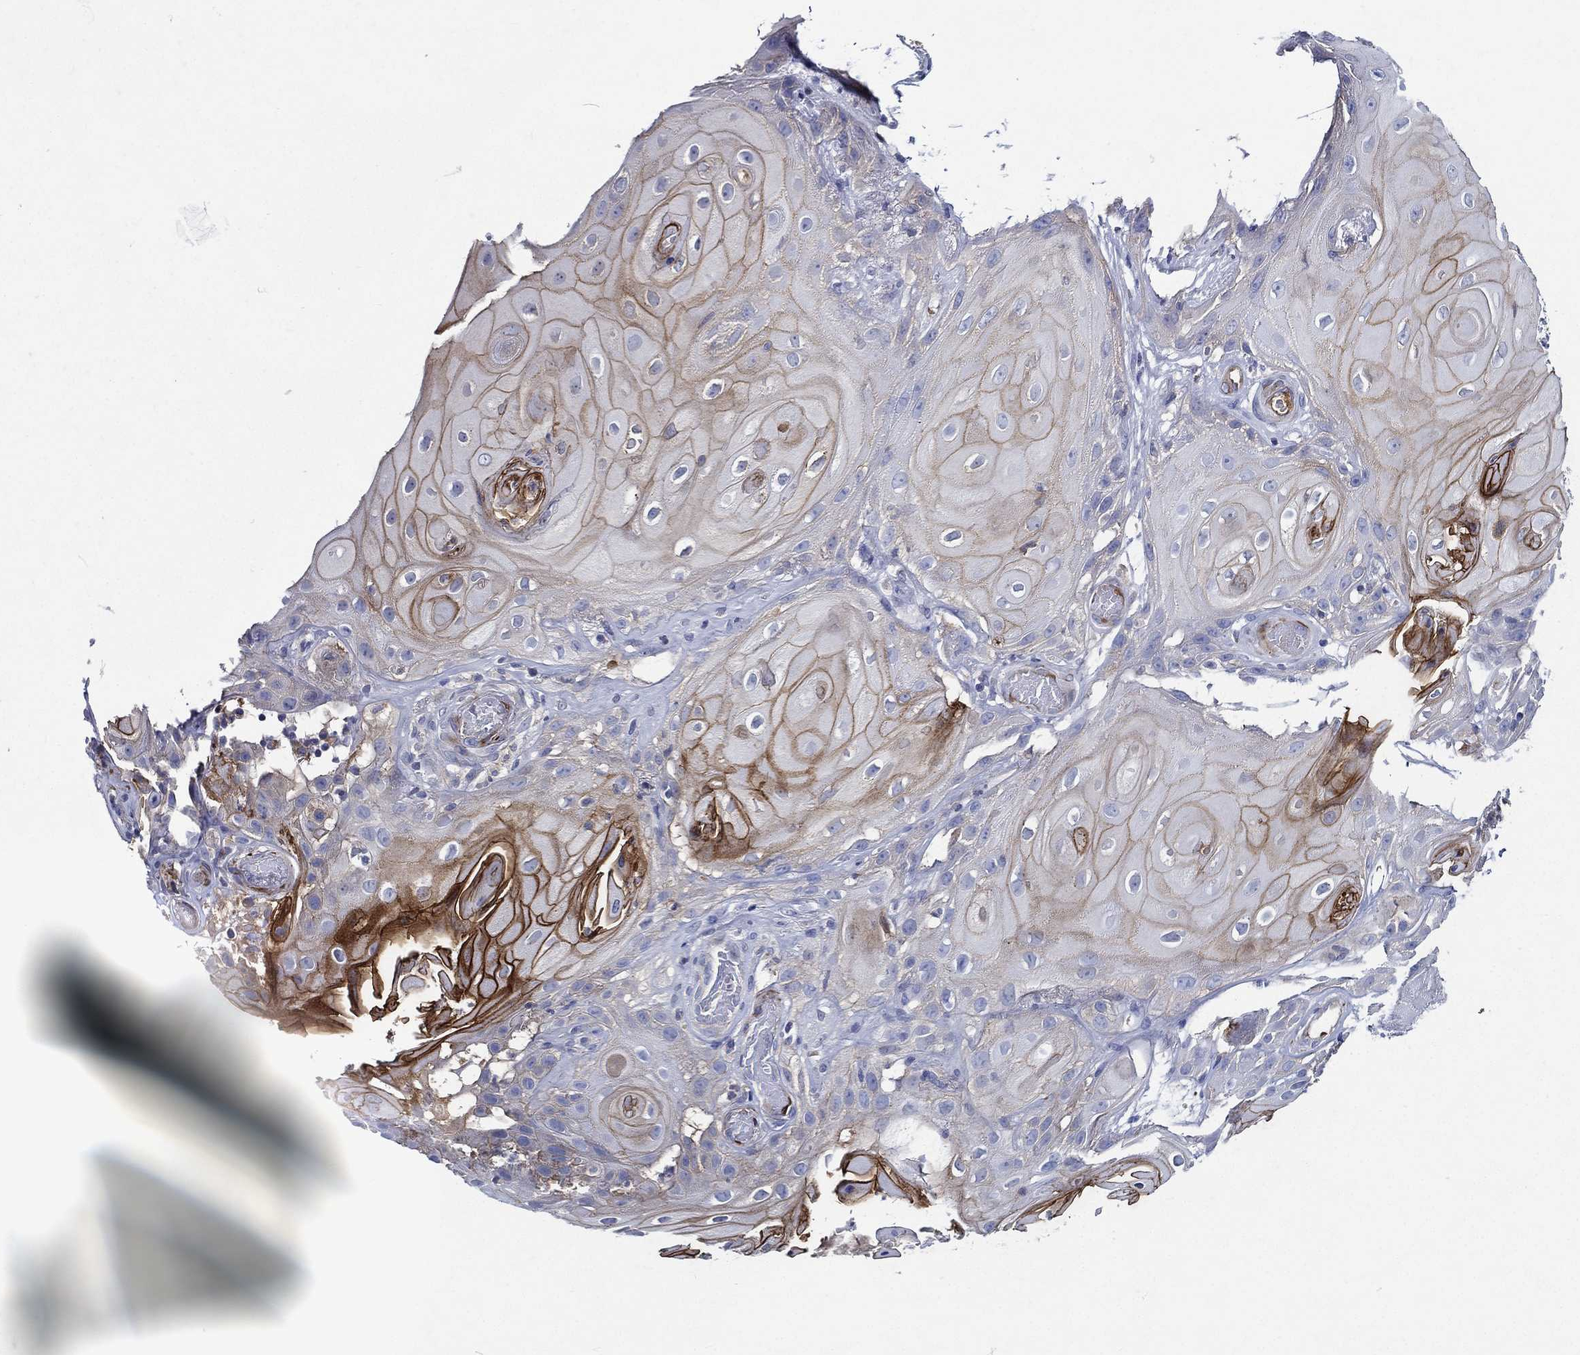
{"staining": {"intensity": "strong", "quantity": "<25%", "location": "cytoplasmic/membranous"}, "tissue": "skin cancer", "cell_type": "Tumor cells", "image_type": "cancer", "snomed": [{"axis": "morphology", "description": "Squamous cell carcinoma, NOS"}, {"axis": "topography", "description": "Skin"}], "caption": "The image demonstrates a brown stain indicating the presence of a protein in the cytoplasmic/membranous of tumor cells in skin cancer. The protein is shown in brown color, while the nuclei are stained blue.", "gene": "TMPRSS11D", "patient": {"sex": "male", "age": 62}}